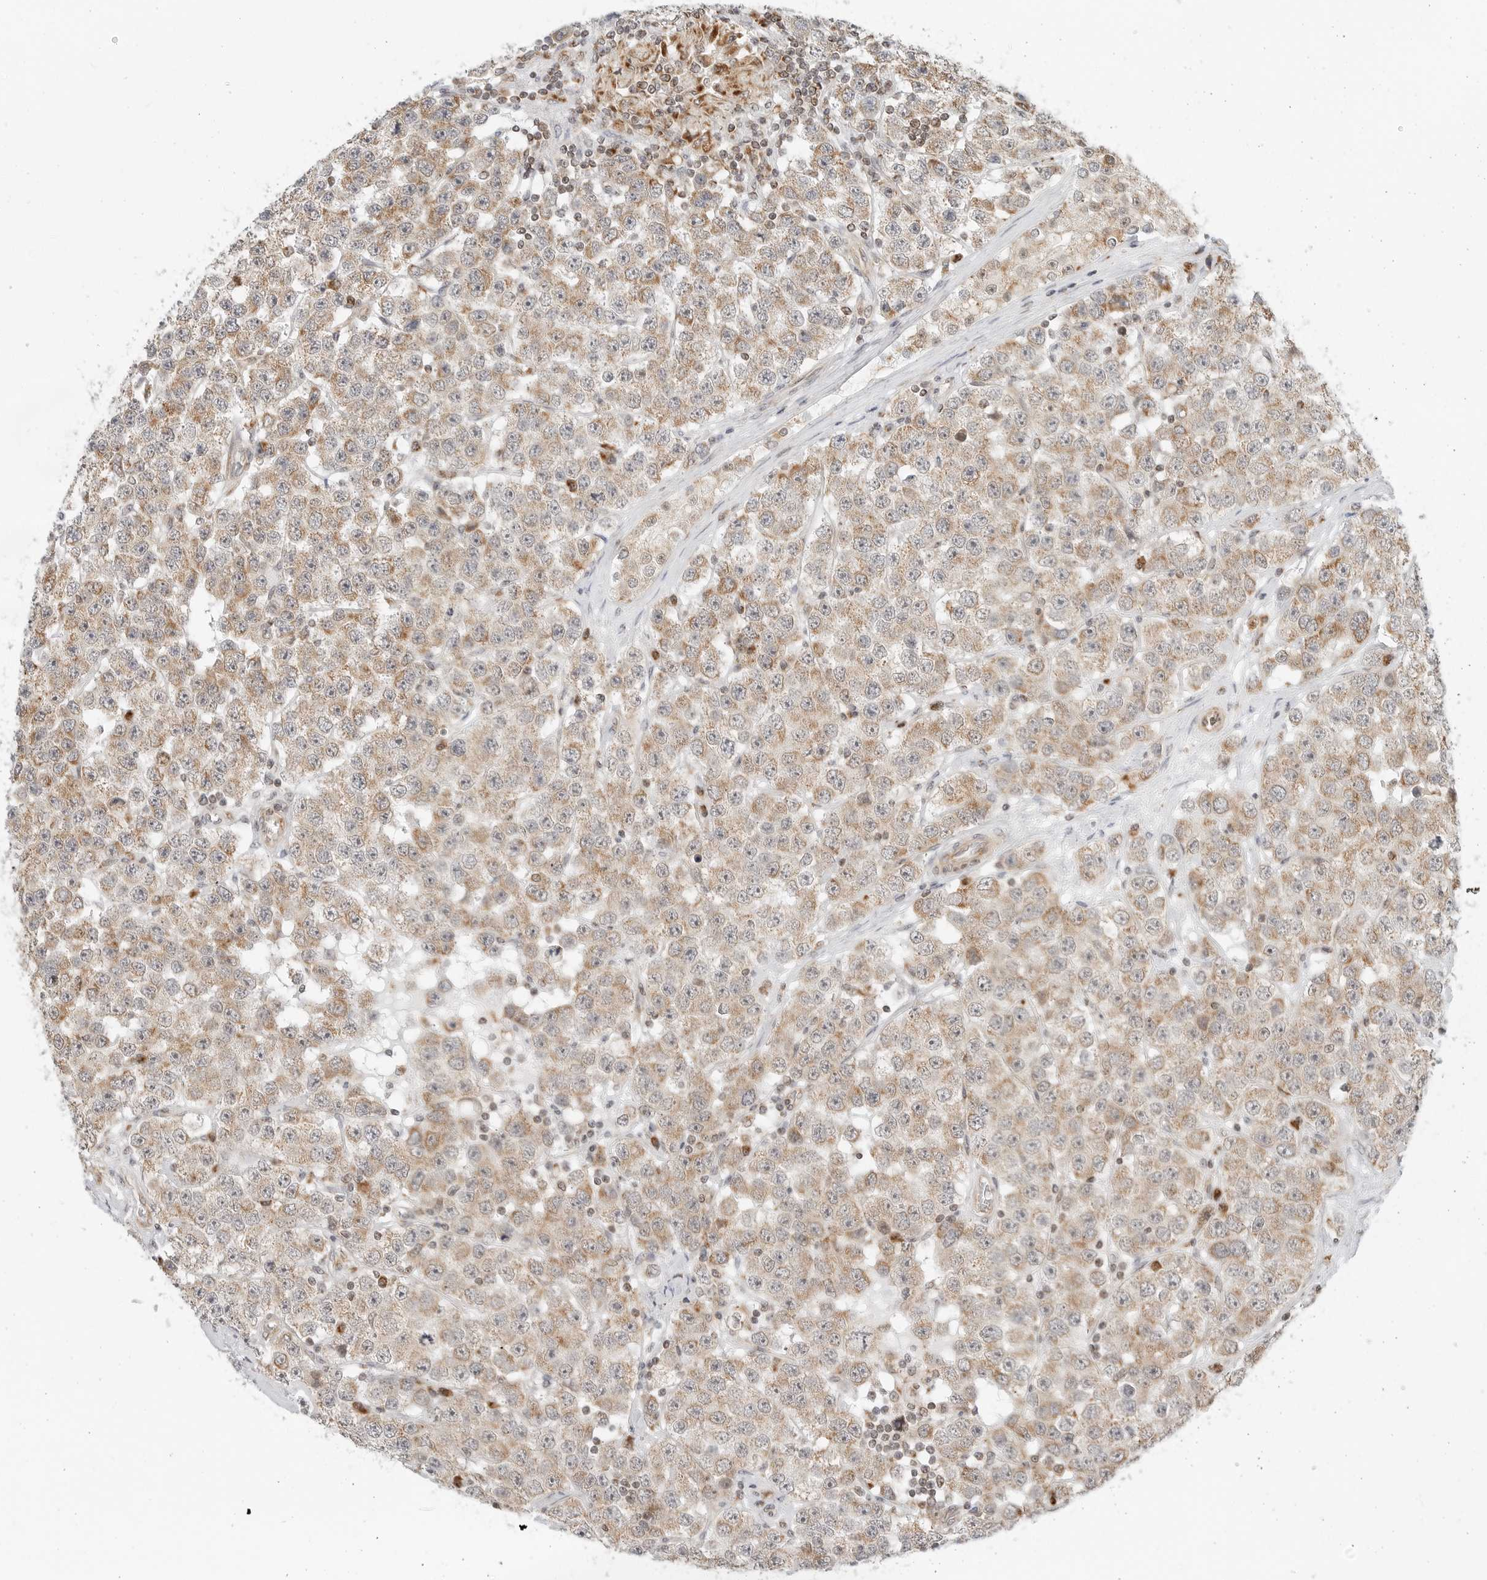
{"staining": {"intensity": "moderate", "quantity": ">75%", "location": "cytoplasmic/membranous"}, "tissue": "testis cancer", "cell_type": "Tumor cells", "image_type": "cancer", "snomed": [{"axis": "morphology", "description": "Seminoma, NOS"}, {"axis": "topography", "description": "Testis"}], "caption": "An image of testis cancer (seminoma) stained for a protein exhibits moderate cytoplasmic/membranous brown staining in tumor cells.", "gene": "POLR3GL", "patient": {"sex": "male", "age": 28}}